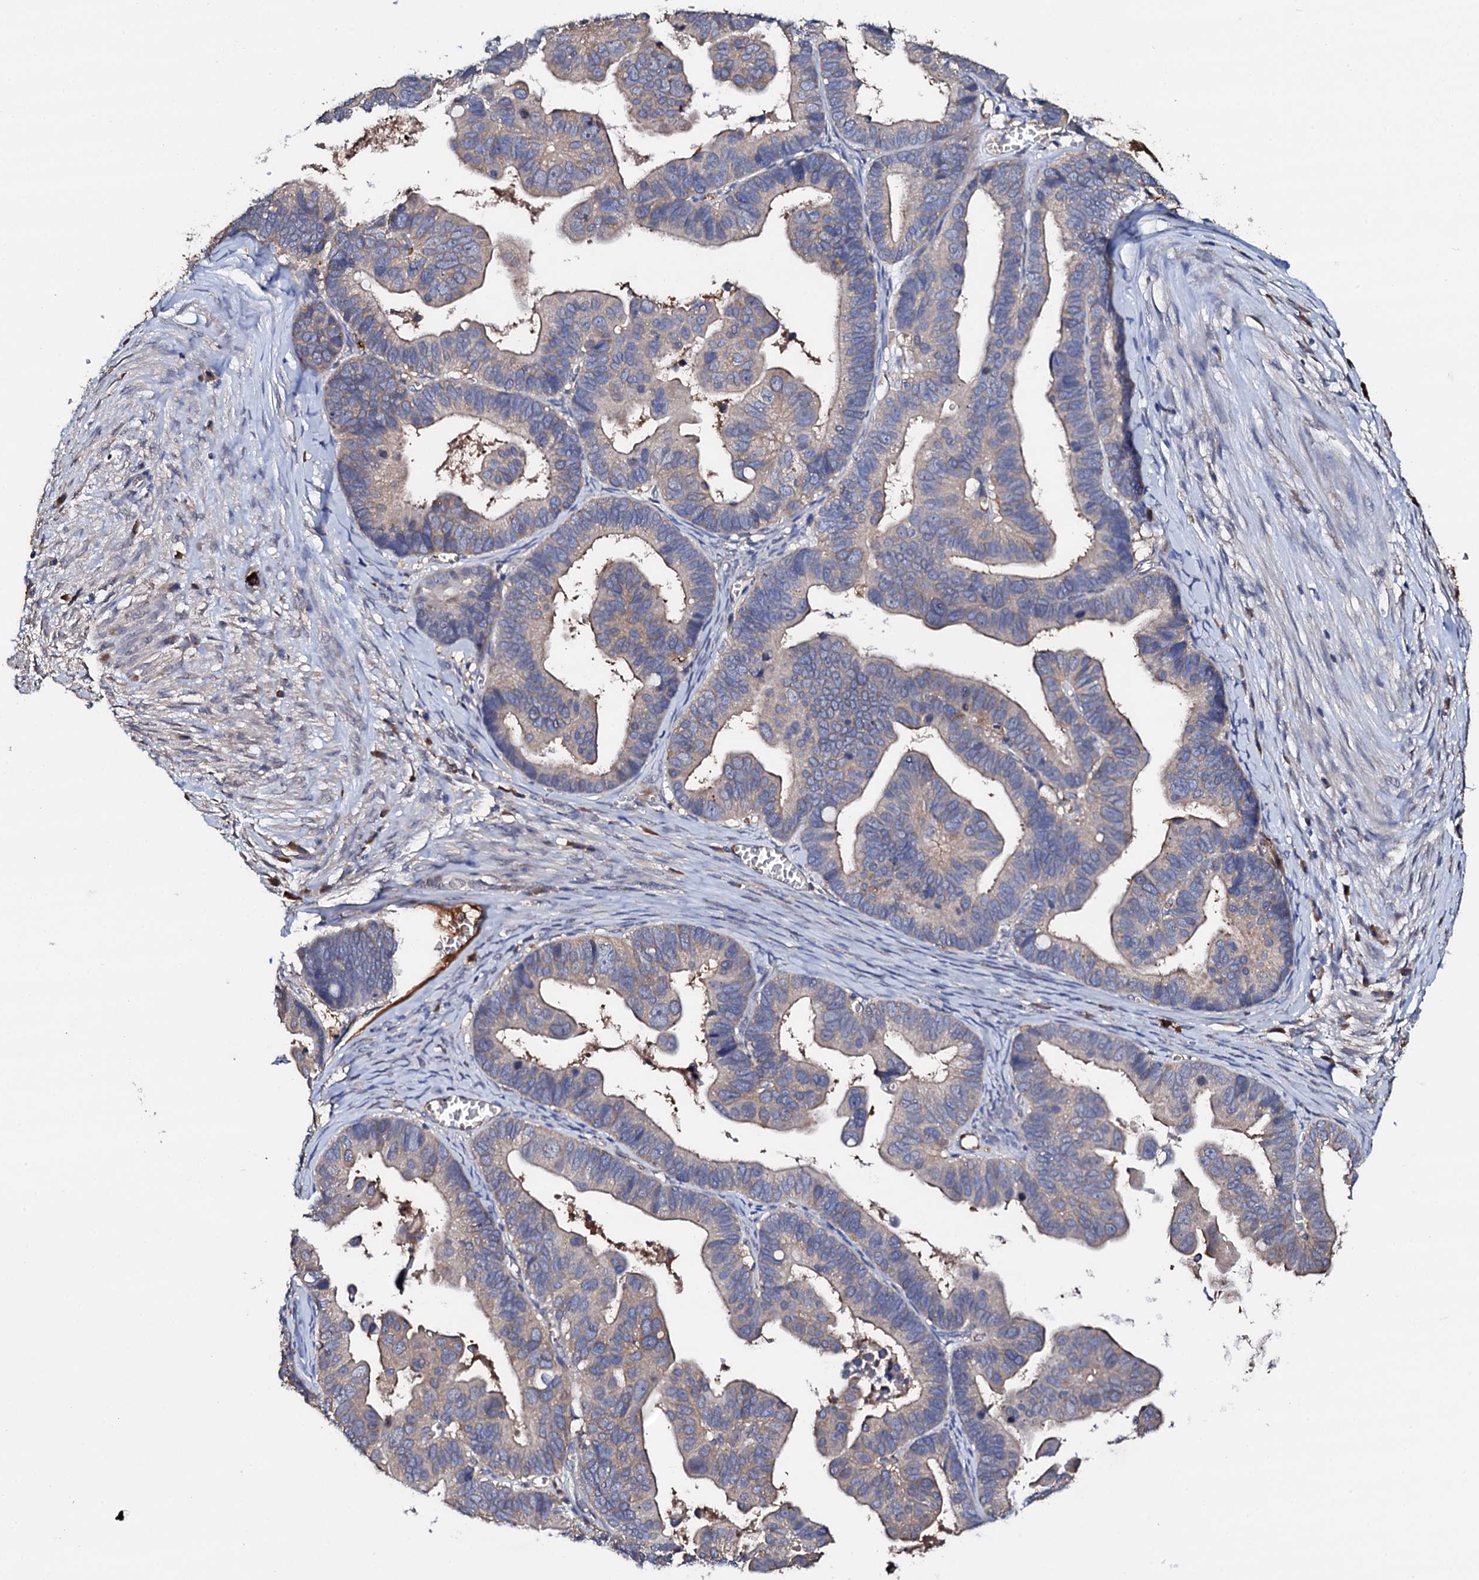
{"staining": {"intensity": "weak", "quantity": ">75%", "location": "cytoplasmic/membranous"}, "tissue": "ovarian cancer", "cell_type": "Tumor cells", "image_type": "cancer", "snomed": [{"axis": "morphology", "description": "Cystadenocarcinoma, serous, NOS"}, {"axis": "topography", "description": "Ovary"}], "caption": "Tumor cells show weak cytoplasmic/membranous staining in about >75% of cells in serous cystadenocarcinoma (ovarian).", "gene": "TCAF2", "patient": {"sex": "female", "age": 56}}